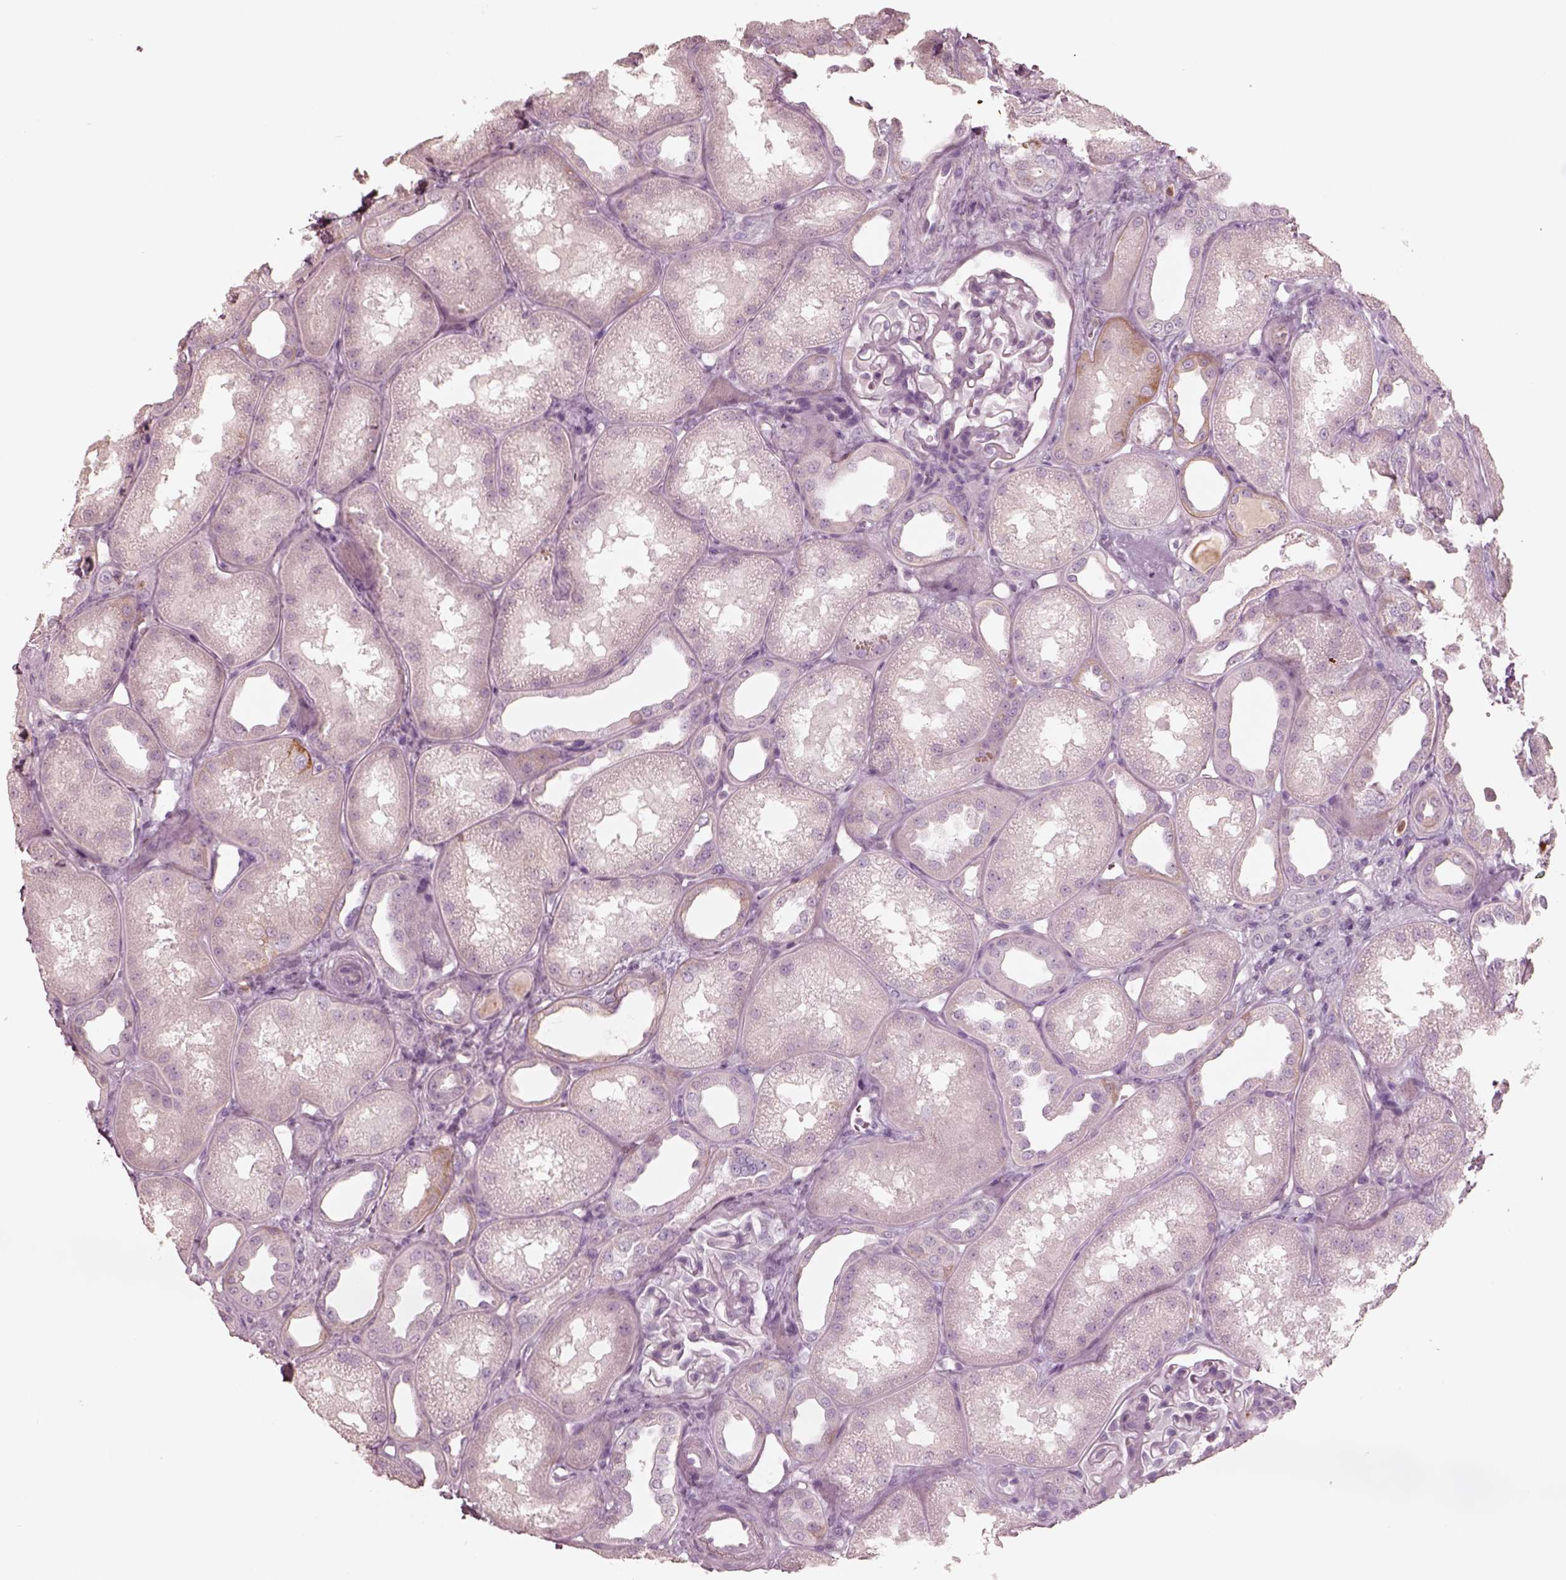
{"staining": {"intensity": "negative", "quantity": "none", "location": "none"}, "tissue": "kidney", "cell_type": "Cells in glomeruli", "image_type": "normal", "snomed": [{"axis": "morphology", "description": "Normal tissue, NOS"}, {"axis": "topography", "description": "Kidney"}], "caption": "The histopathology image shows no staining of cells in glomeruli in benign kidney. Brightfield microscopy of immunohistochemistry (IHC) stained with DAB (3,3'-diaminobenzidine) (brown) and hematoxylin (blue), captured at high magnification.", "gene": "GPRIN1", "patient": {"sex": "male", "age": 61}}